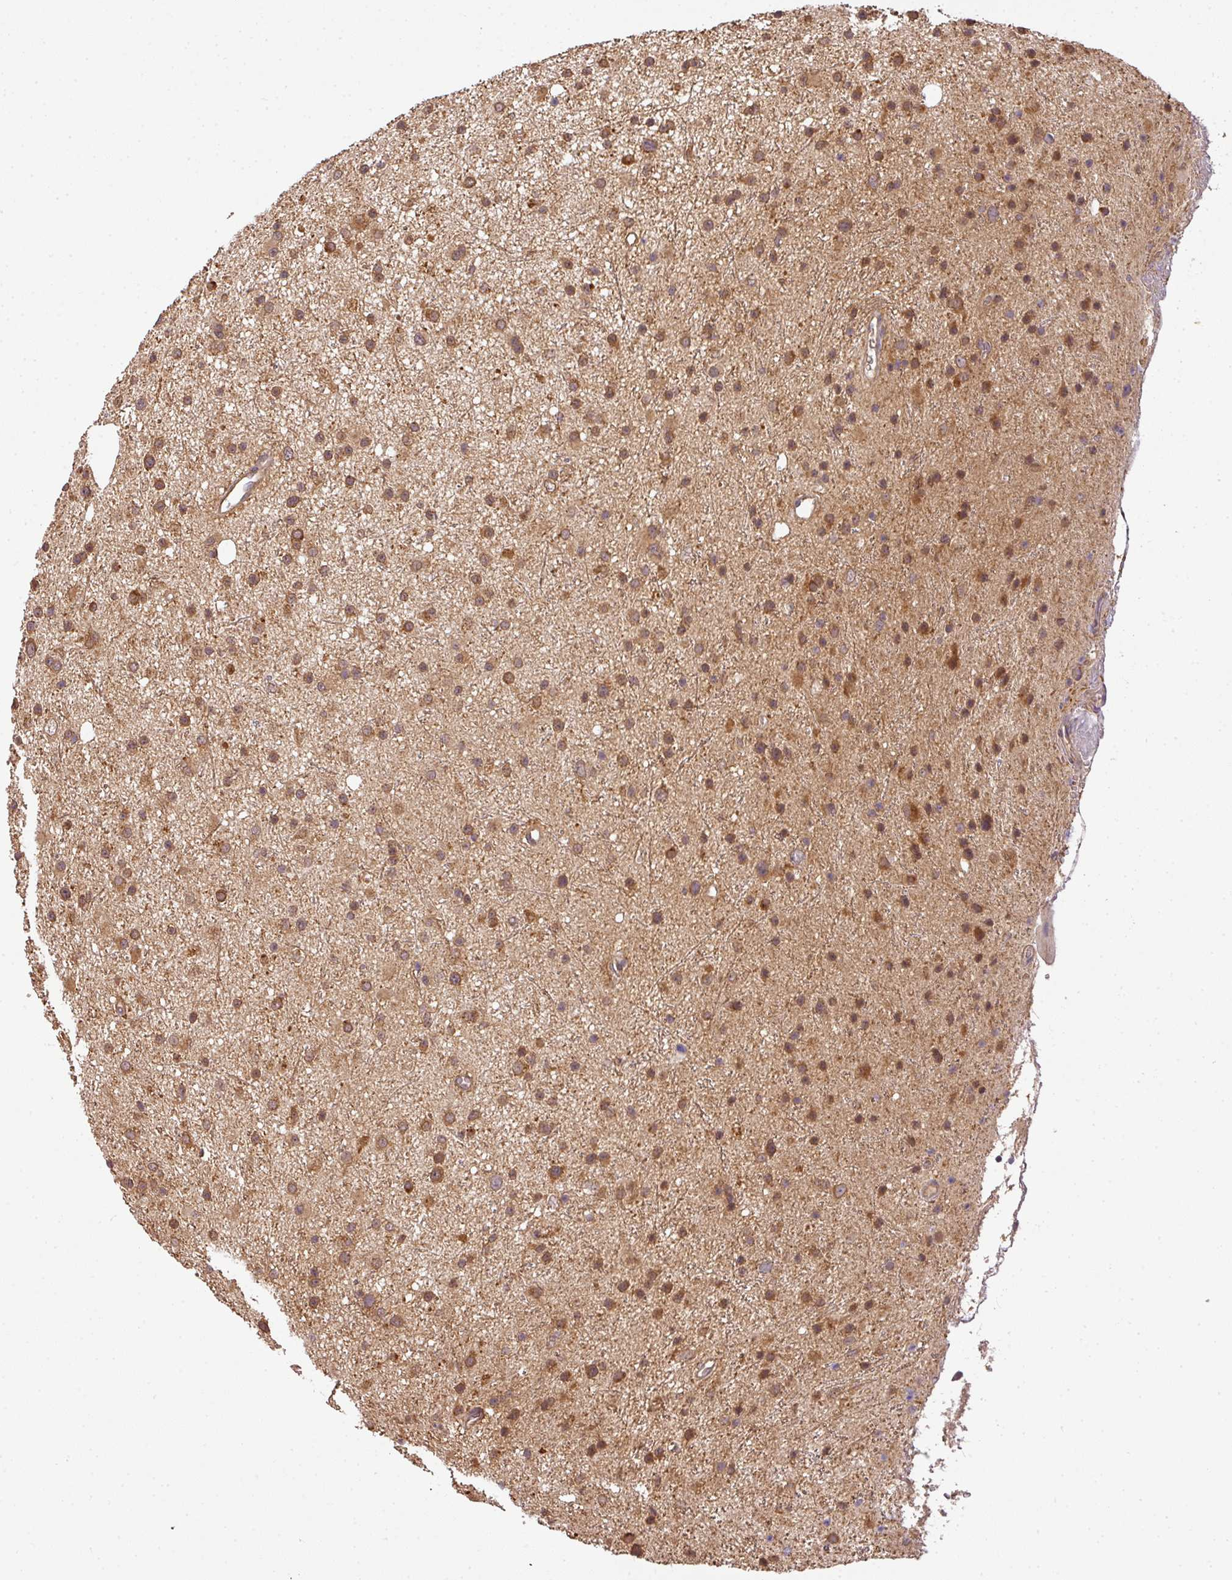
{"staining": {"intensity": "moderate", "quantity": ">75%", "location": "cytoplasmic/membranous"}, "tissue": "glioma", "cell_type": "Tumor cells", "image_type": "cancer", "snomed": [{"axis": "morphology", "description": "Glioma, malignant, Low grade"}, {"axis": "topography", "description": "Cerebral cortex"}], "caption": "Human glioma stained for a protein (brown) shows moderate cytoplasmic/membranous positive staining in about >75% of tumor cells.", "gene": "TCL1B", "patient": {"sex": "female", "age": 39}}